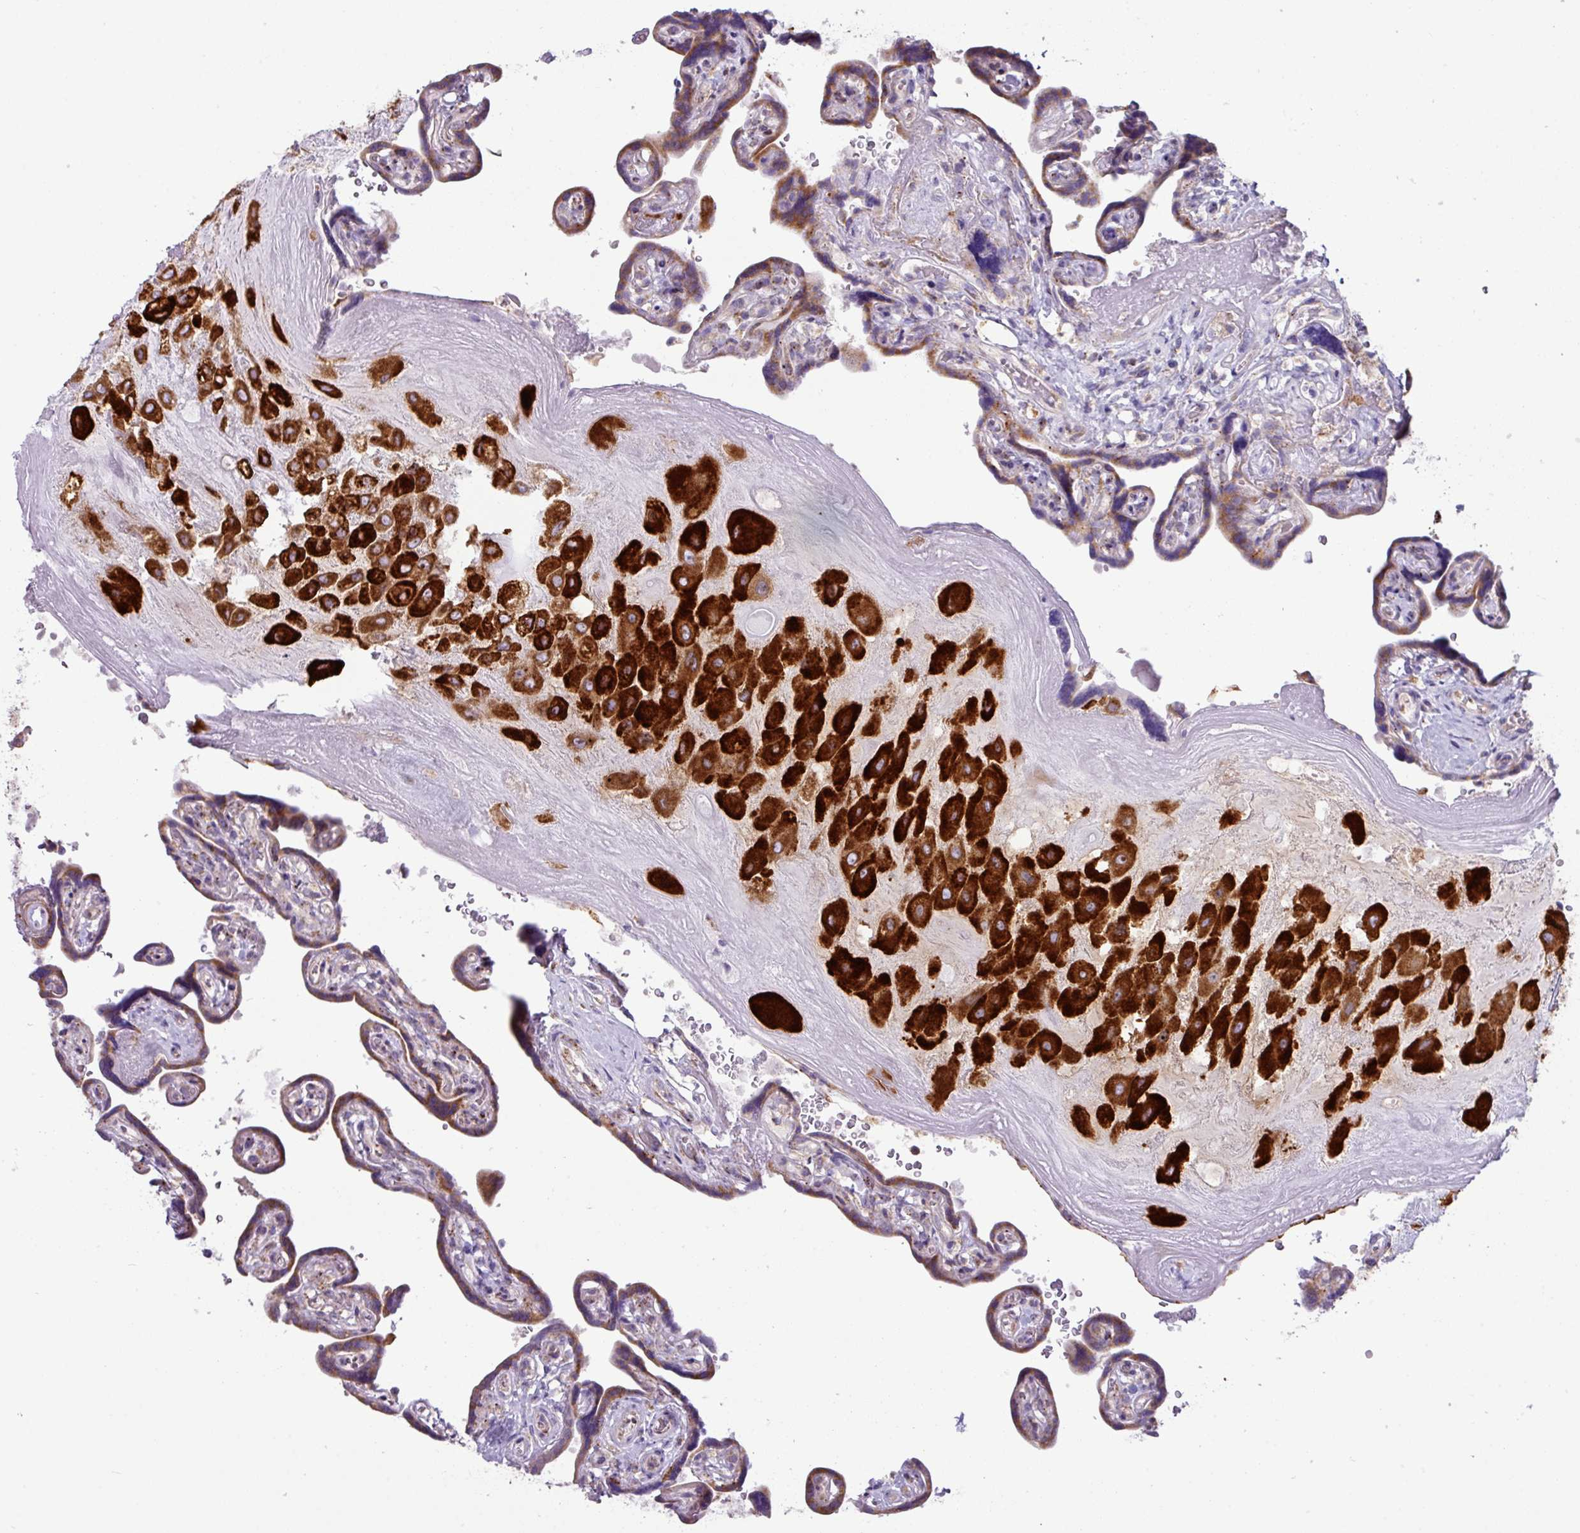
{"staining": {"intensity": "strong", "quantity": ">75%", "location": "cytoplasmic/membranous"}, "tissue": "placenta", "cell_type": "Decidual cells", "image_type": "normal", "snomed": [{"axis": "morphology", "description": "Normal tissue, NOS"}, {"axis": "topography", "description": "Placenta"}], "caption": "An image showing strong cytoplasmic/membranous staining in about >75% of decidual cells in normal placenta, as visualized by brown immunohistochemical staining.", "gene": "RGS21", "patient": {"sex": "female", "age": 32}}